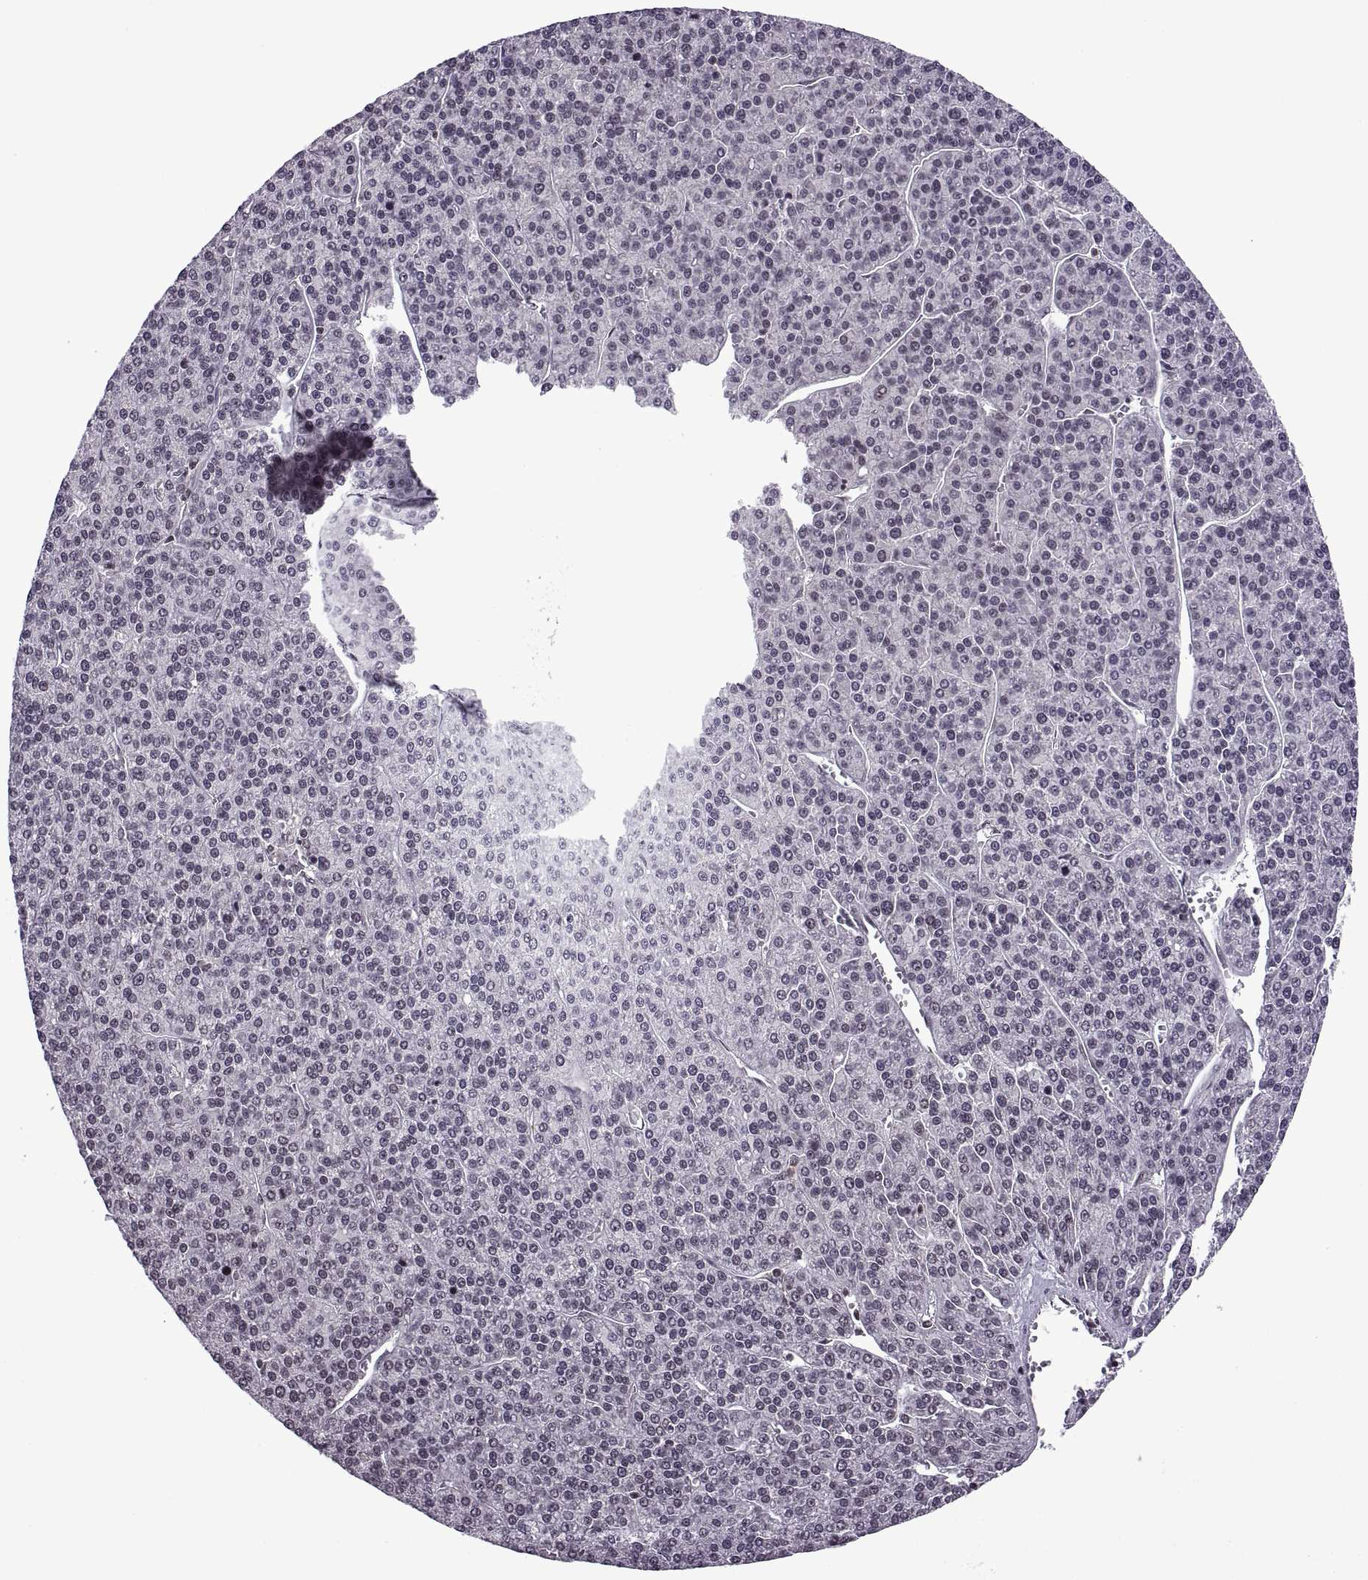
{"staining": {"intensity": "negative", "quantity": "none", "location": "none"}, "tissue": "liver cancer", "cell_type": "Tumor cells", "image_type": "cancer", "snomed": [{"axis": "morphology", "description": "Carcinoma, Hepatocellular, NOS"}, {"axis": "topography", "description": "Liver"}], "caption": "The image exhibits no staining of tumor cells in liver cancer (hepatocellular carcinoma).", "gene": "INTS3", "patient": {"sex": "female", "age": 58}}